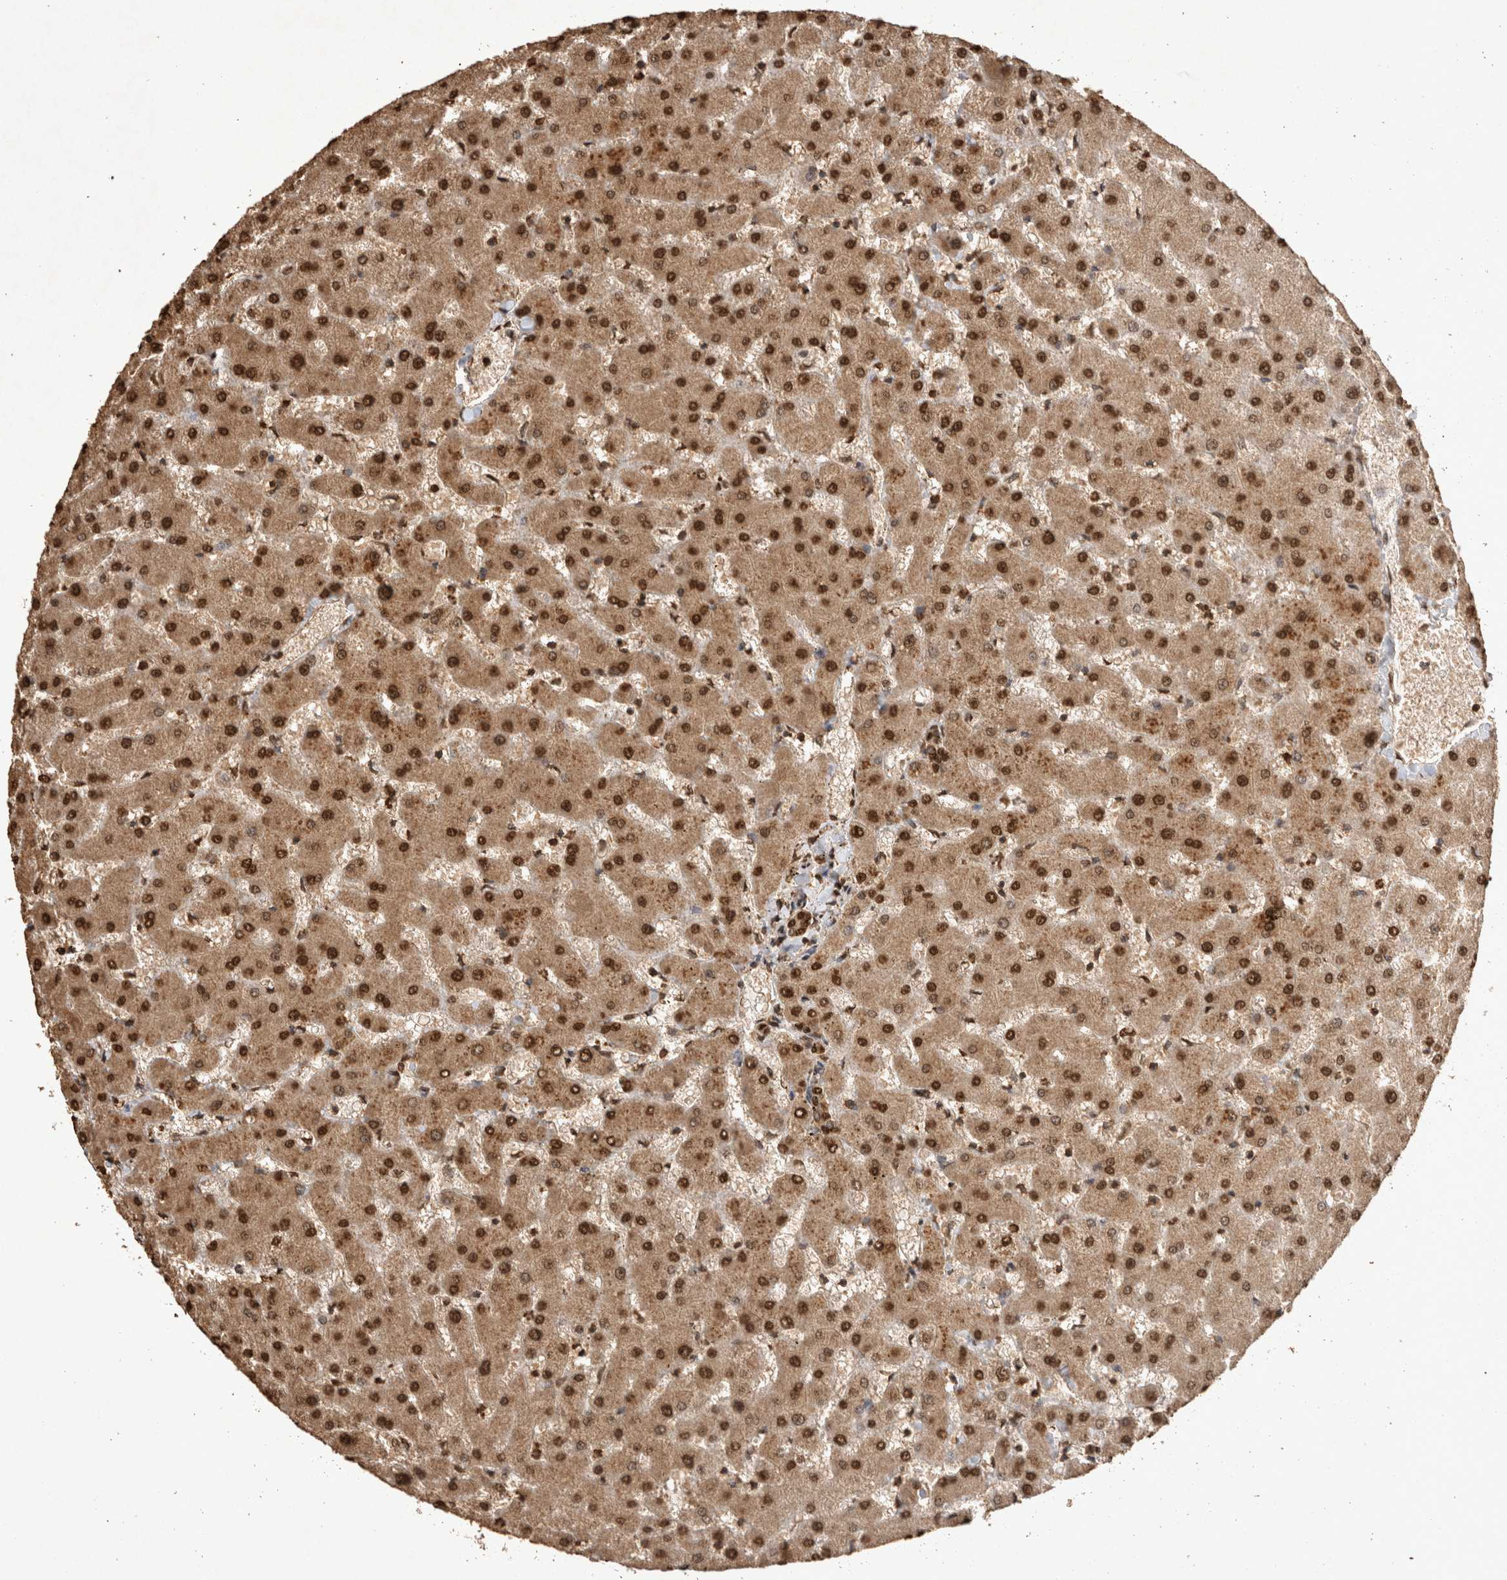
{"staining": {"intensity": "strong", "quantity": ">75%", "location": "cytoplasmic/membranous,nuclear"}, "tissue": "liver", "cell_type": "Cholangiocytes", "image_type": "normal", "snomed": [{"axis": "morphology", "description": "Normal tissue, NOS"}, {"axis": "topography", "description": "Liver"}], "caption": "Benign liver demonstrates strong cytoplasmic/membranous,nuclear positivity in about >75% of cholangiocytes, visualized by immunohistochemistry.", "gene": "OAS2", "patient": {"sex": "female", "age": 63}}